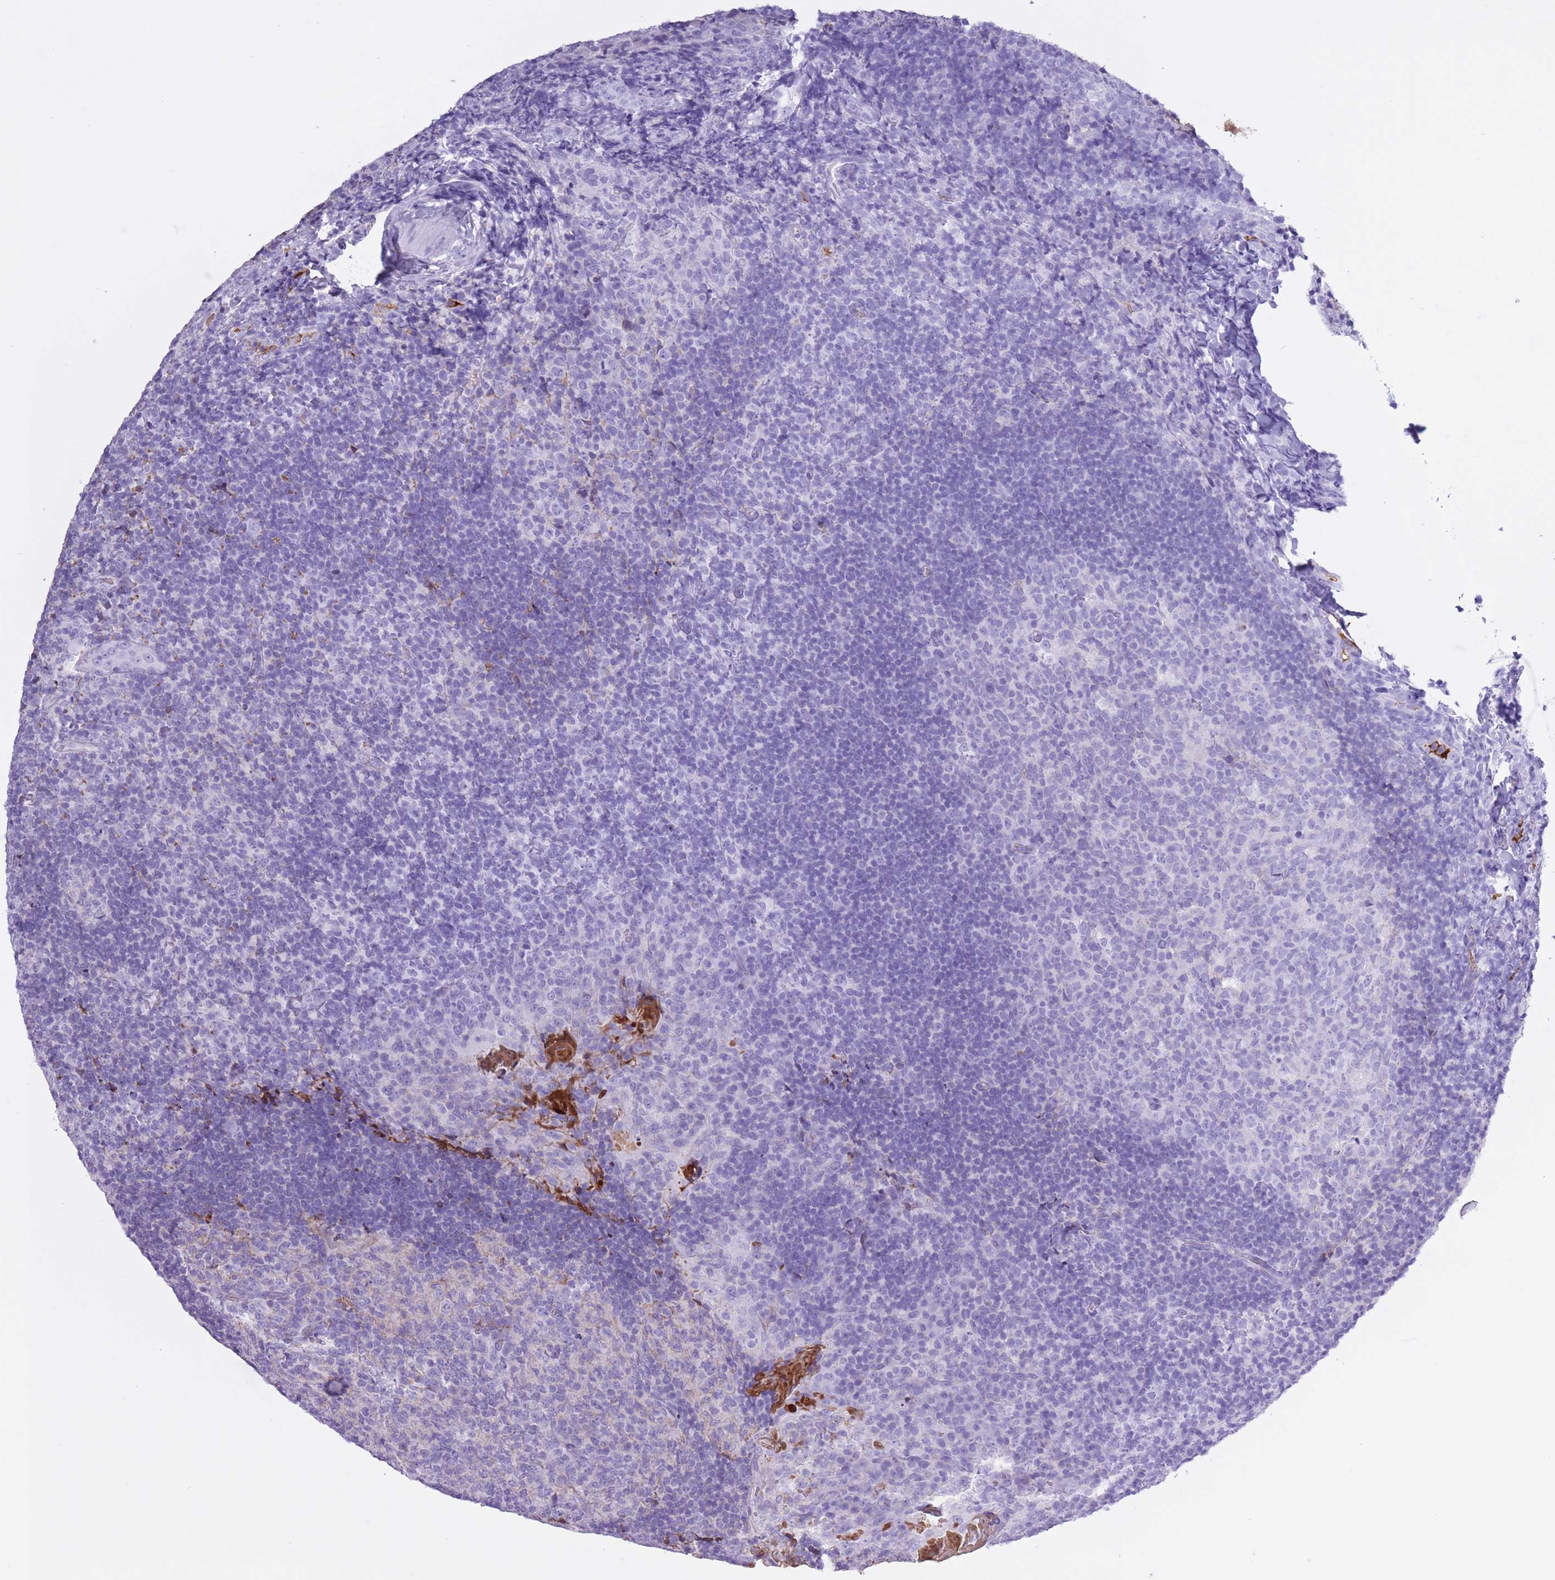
{"staining": {"intensity": "negative", "quantity": "none", "location": "none"}, "tissue": "tonsil", "cell_type": "Germinal center cells", "image_type": "normal", "snomed": [{"axis": "morphology", "description": "Normal tissue, NOS"}, {"axis": "topography", "description": "Tonsil"}], "caption": "Tonsil stained for a protein using immunohistochemistry (IHC) exhibits no expression germinal center cells.", "gene": "AP3S1", "patient": {"sex": "male", "age": 17}}